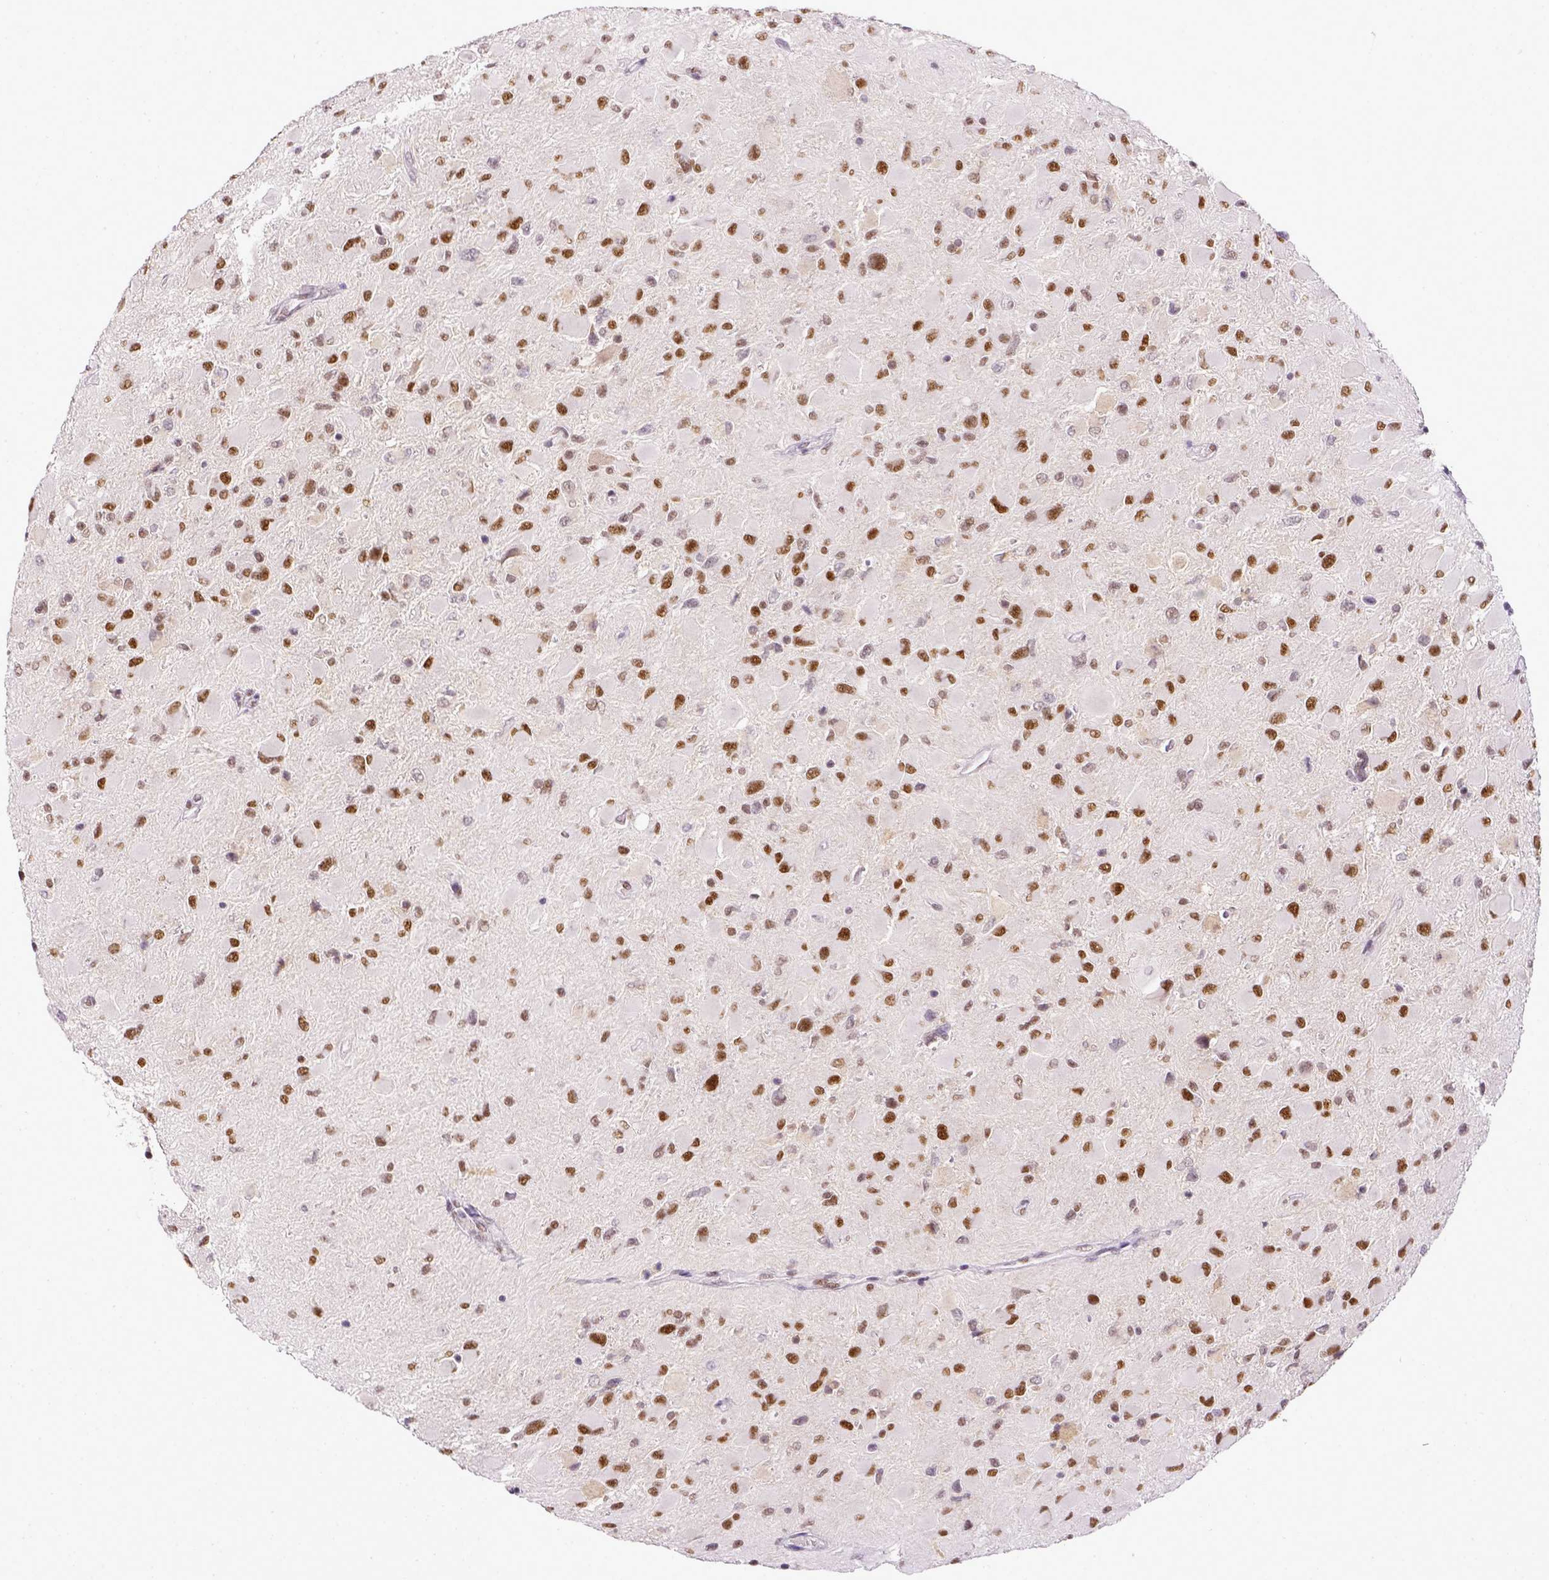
{"staining": {"intensity": "moderate", "quantity": ">75%", "location": "nuclear"}, "tissue": "glioma", "cell_type": "Tumor cells", "image_type": "cancer", "snomed": [{"axis": "morphology", "description": "Glioma, malignant, High grade"}, {"axis": "topography", "description": "Cerebral cortex"}], "caption": "The histopathology image shows immunohistochemical staining of malignant glioma (high-grade). There is moderate nuclear expression is present in approximately >75% of tumor cells. The protein of interest is stained brown, and the nuclei are stained in blue (DAB (3,3'-diaminobenzidine) IHC with brightfield microscopy, high magnification).", "gene": "ERCC1", "patient": {"sex": "female", "age": 36}}